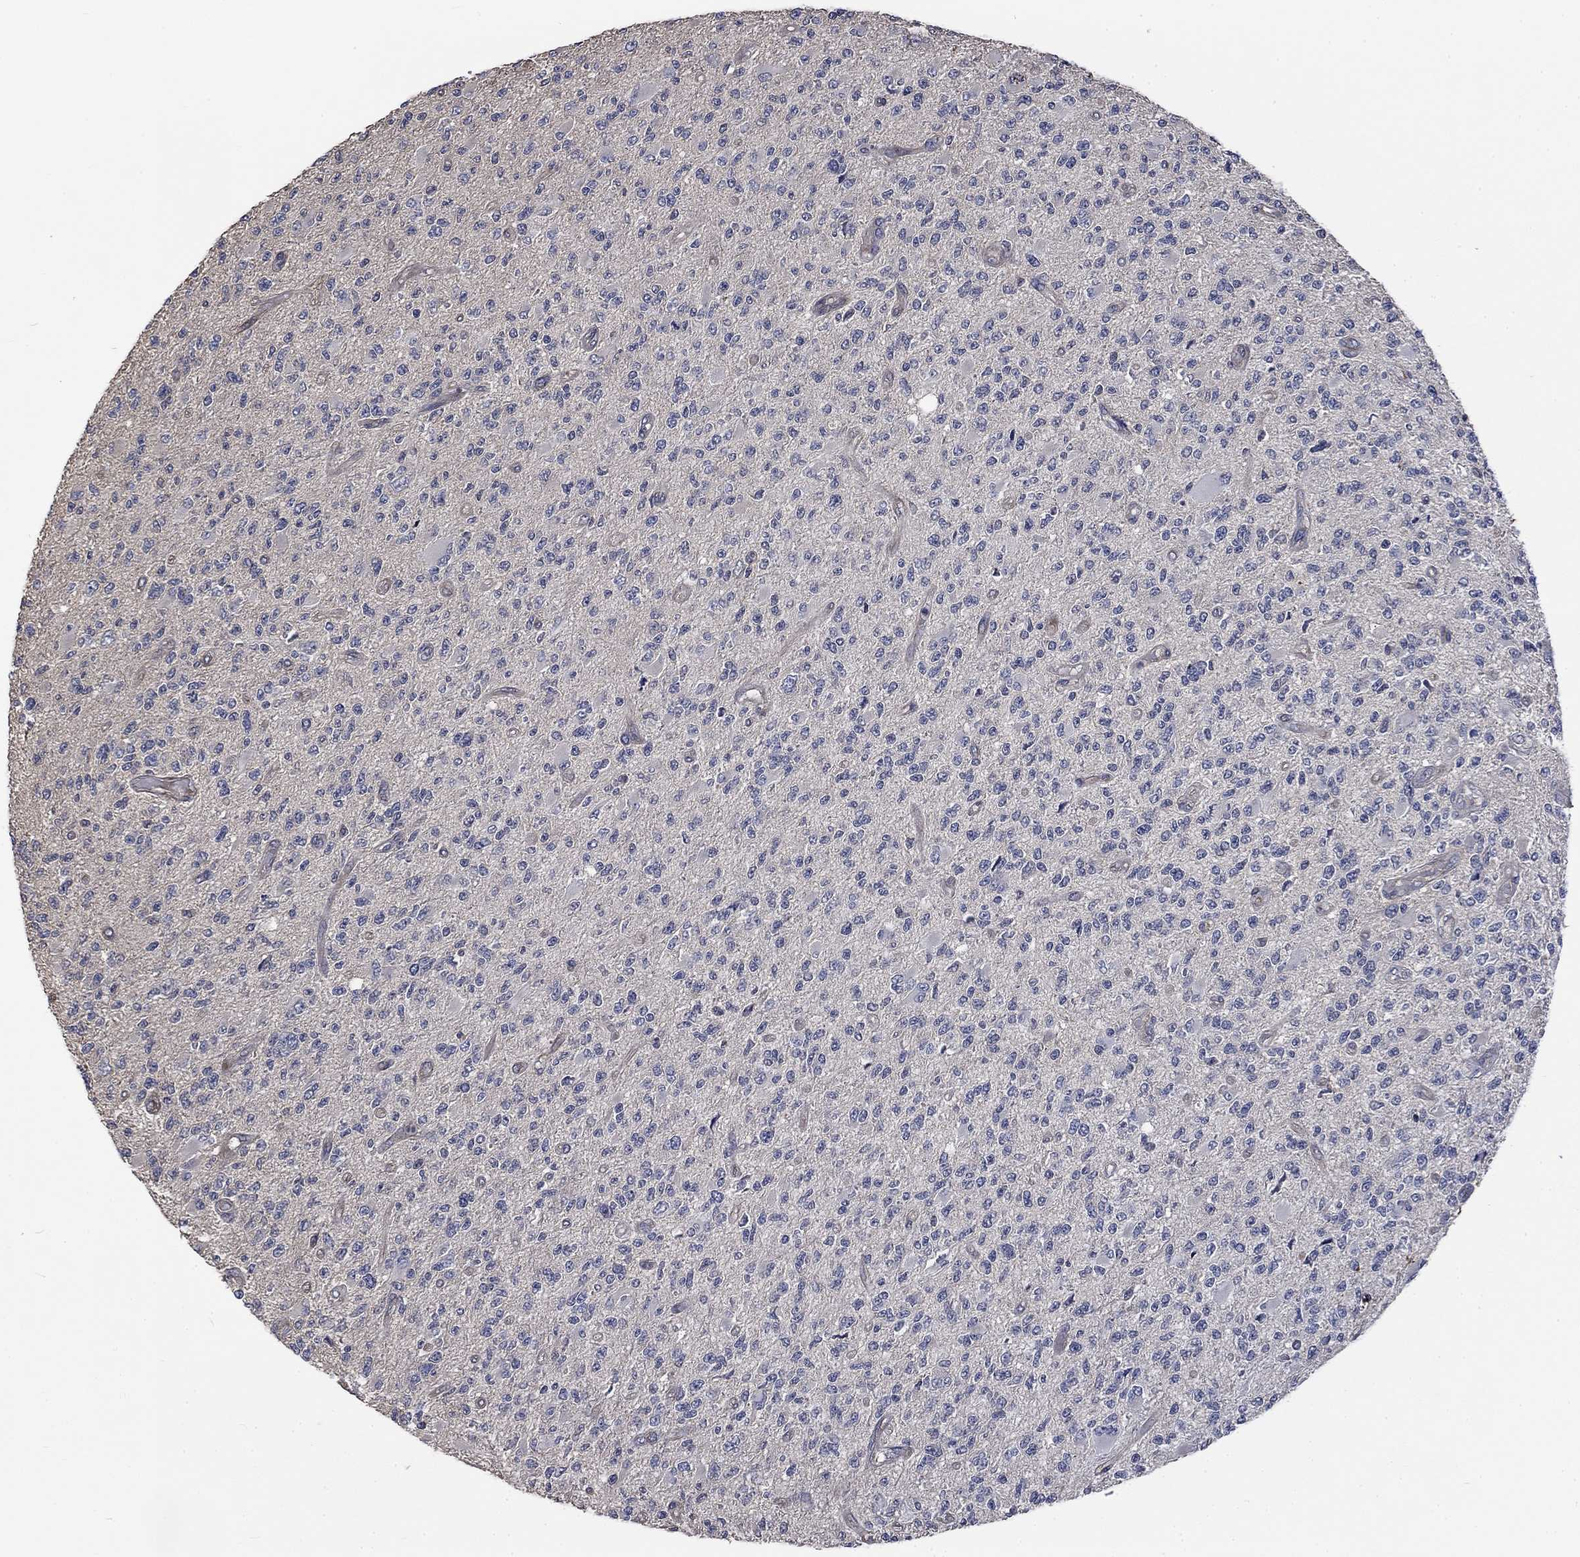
{"staining": {"intensity": "negative", "quantity": "none", "location": "none"}, "tissue": "glioma", "cell_type": "Tumor cells", "image_type": "cancer", "snomed": [{"axis": "morphology", "description": "Glioma, malignant, High grade"}, {"axis": "topography", "description": "Brain"}], "caption": "IHC micrograph of neoplastic tissue: glioma stained with DAB (3,3'-diaminobenzidine) reveals no significant protein positivity in tumor cells.", "gene": "VCAN", "patient": {"sex": "female", "age": 63}}